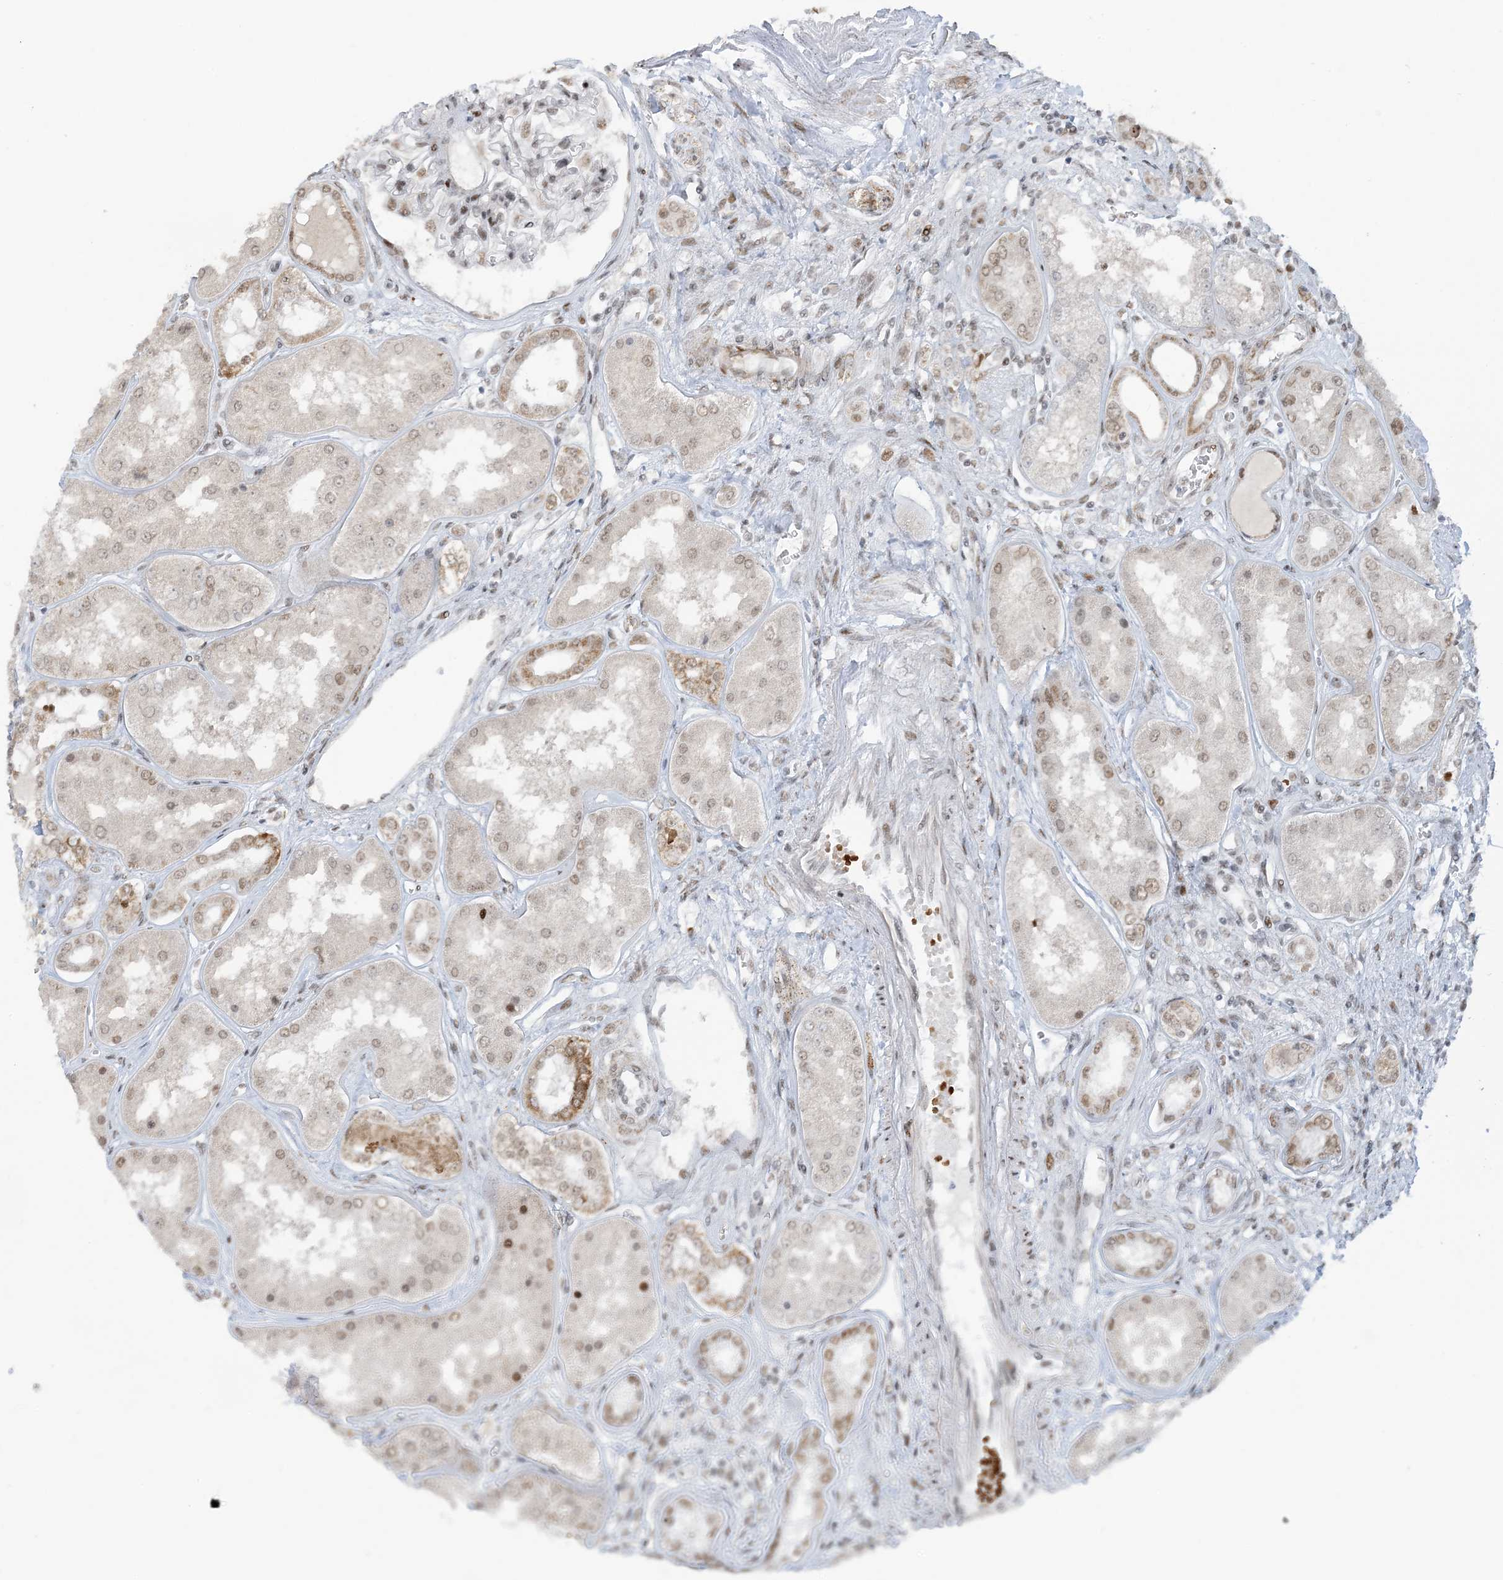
{"staining": {"intensity": "weak", "quantity": "25%-75%", "location": "nuclear"}, "tissue": "kidney", "cell_type": "Cells in glomeruli", "image_type": "normal", "snomed": [{"axis": "morphology", "description": "Normal tissue, NOS"}, {"axis": "topography", "description": "Kidney"}], "caption": "Protein staining of normal kidney reveals weak nuclear staining in approximately 25%-75% of cells in glomeruli. The staining is performed using DAB (3,3'-diaminobenzidine) brown chromogen to label protein expression. The nuclei are counter-stained blue using hematoxylin.", "gene": "ECT2L", "patient": {"sex": "female", "age": 56}}